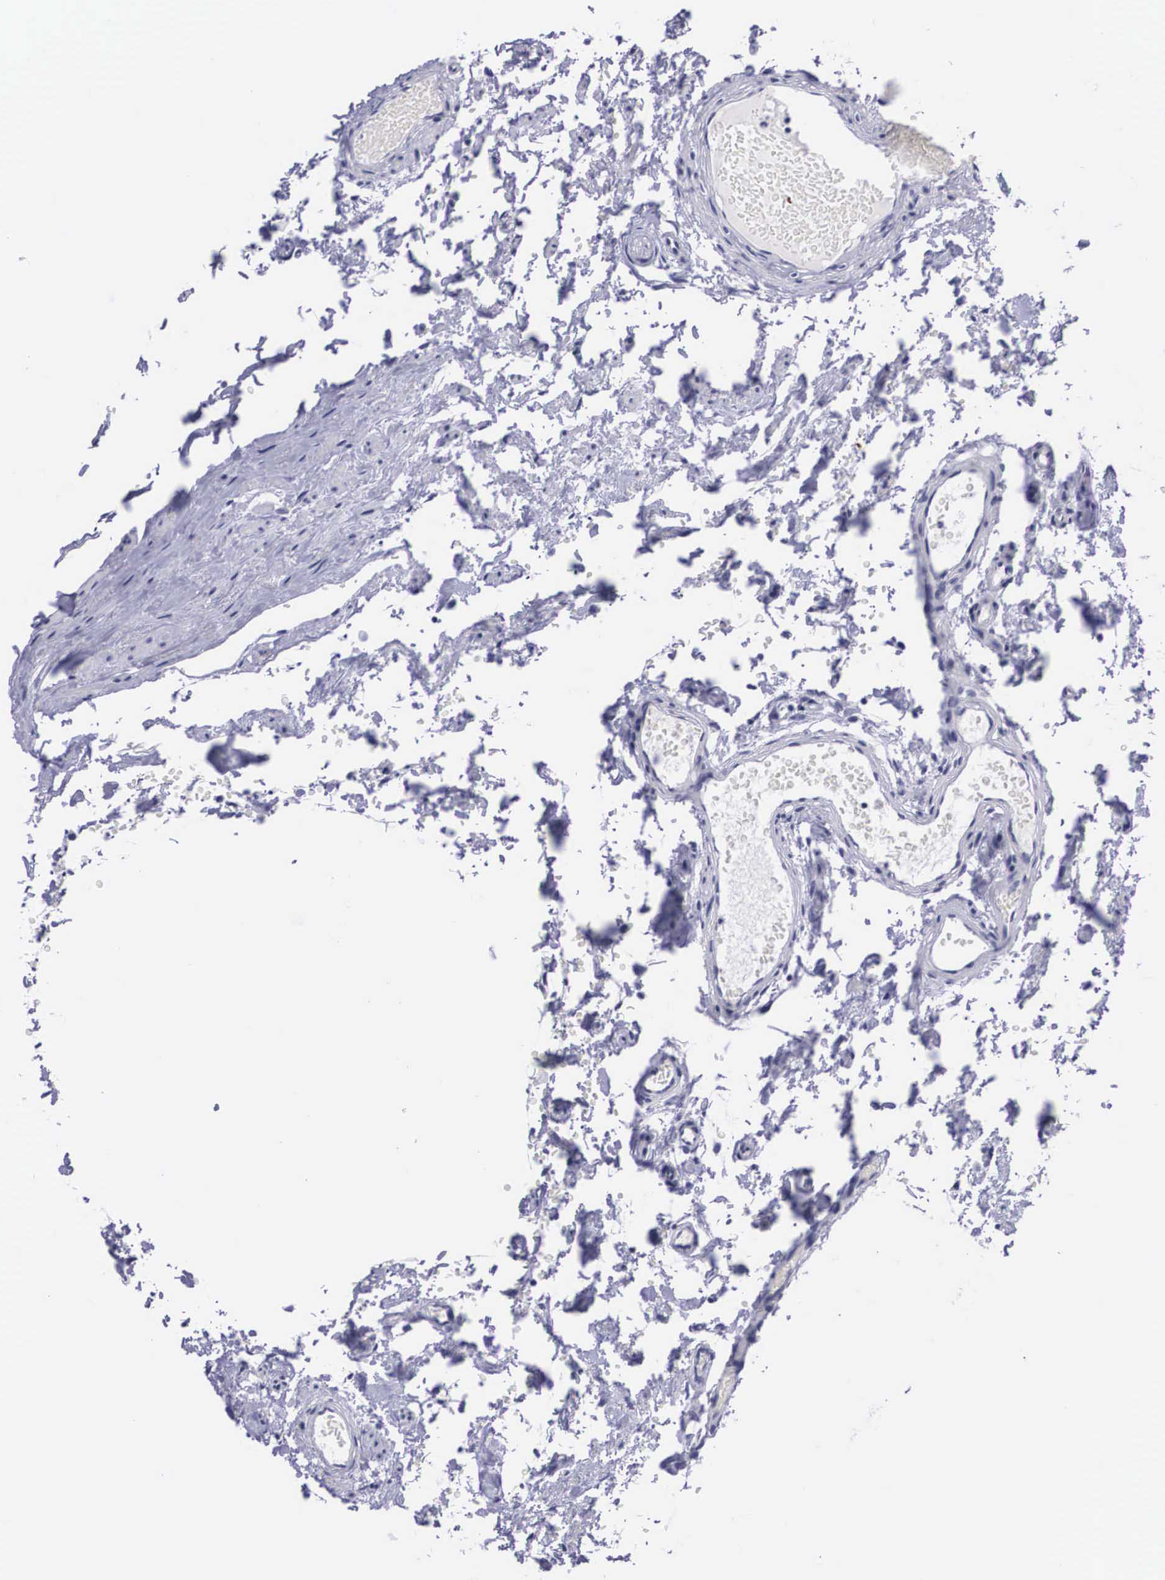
{"staining": {"intensity": "negative", "quantity": "none", "location": "none"}, "tissue": "epididymis", "cell_type": "Glandular cells", "image_type": "normal", "snomed": [{"axis": "morphology", "description": "Normal tissue, NOS"}, {"axis": "topography", "description": "Epididymis"}], "caption": "This is an immunohistochemistry photomicrograph of benign epididymis. There is no expression in glandular cells.", "gene": "C22orf31", "patient": {"sex": "male", "age": 77}}